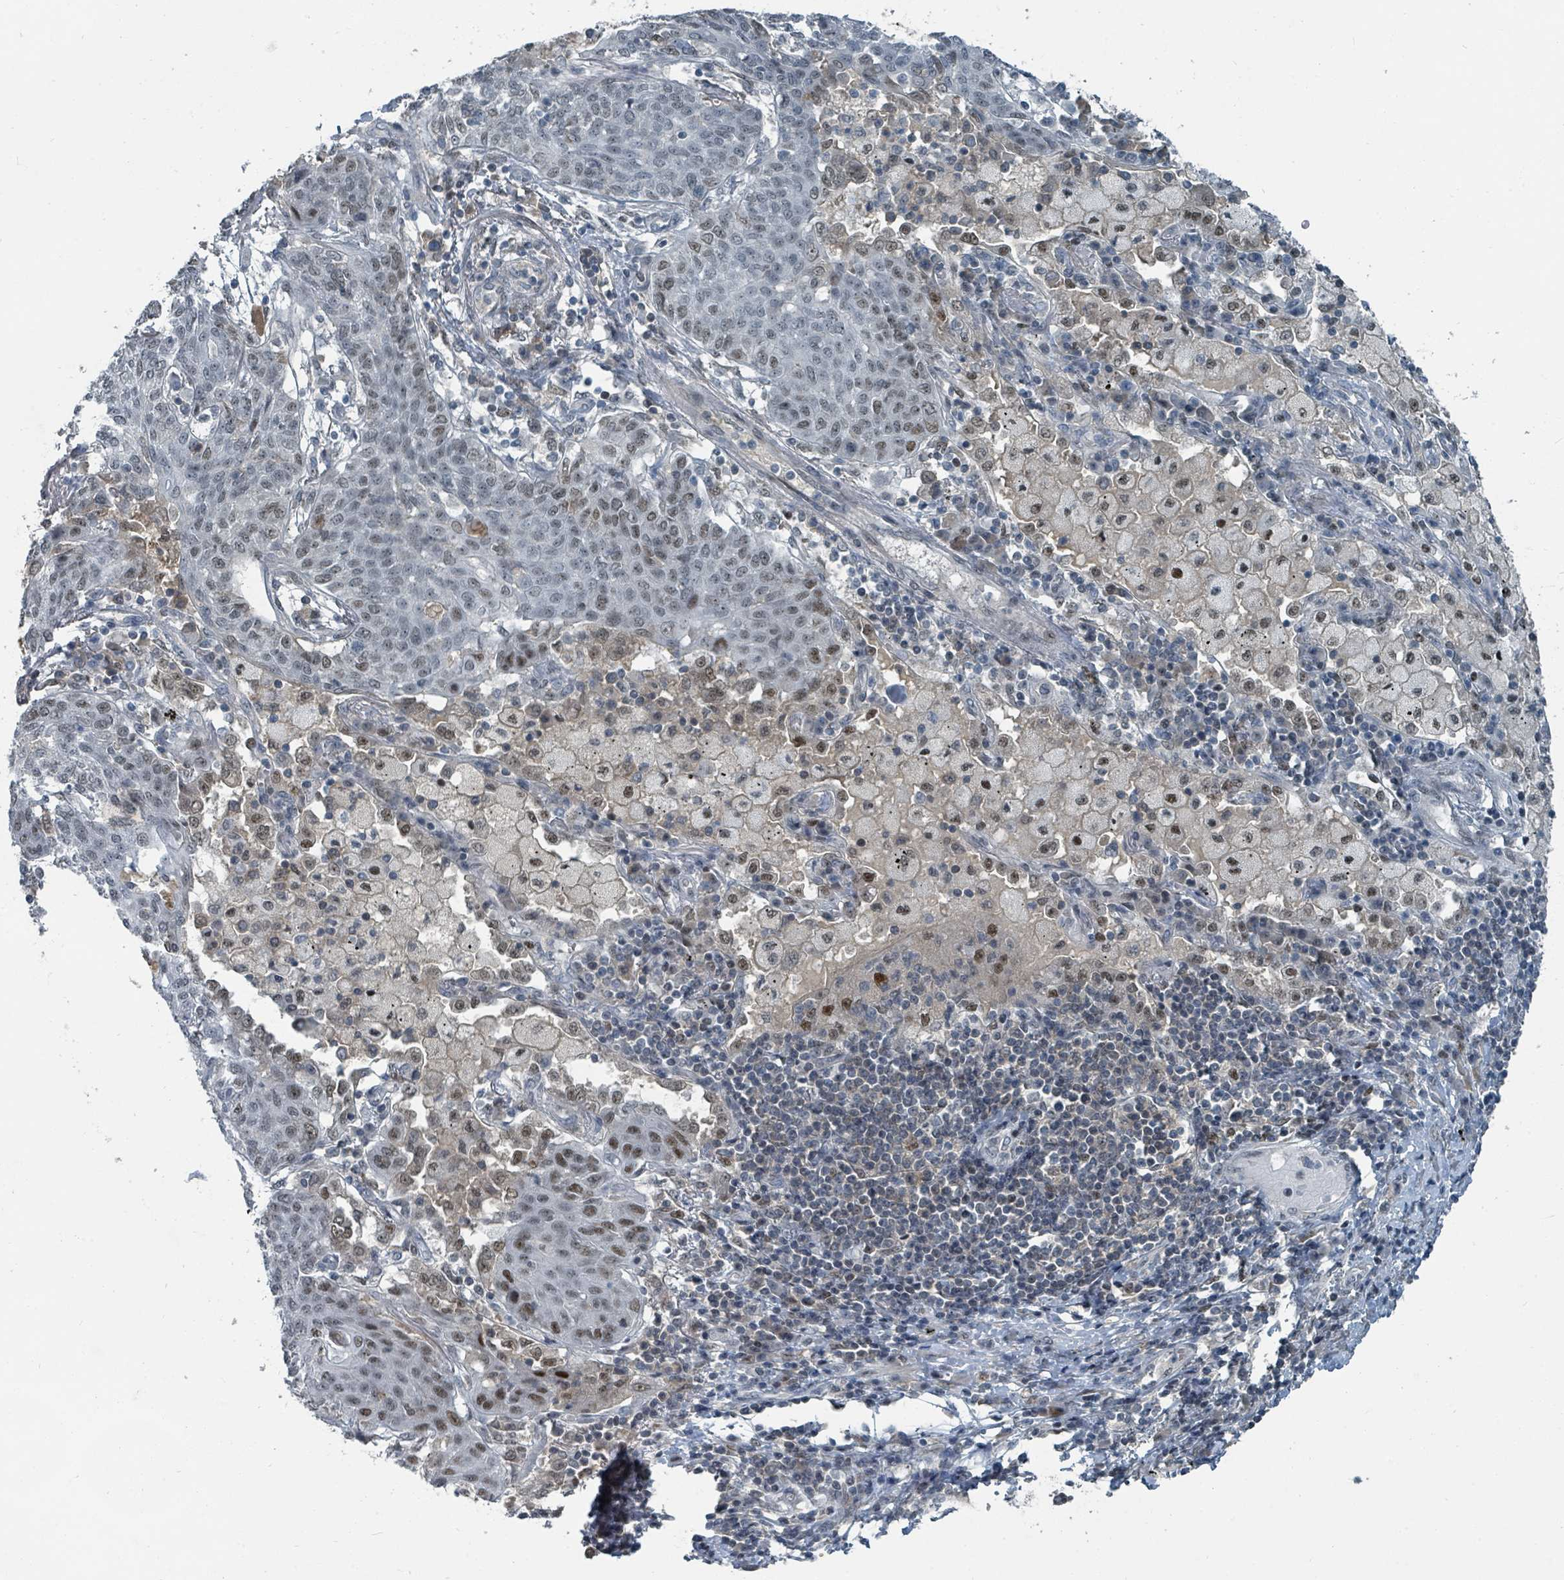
{"staining": {"intensity": "moderate", "quantity": "<25%", "location": "nuclear"}, "tissue": "lung cancer", "cell_type": "Tumor cells", "image_type": "cancer", "snomed": [{"axis": "morphology", "description": "Squamous cell carcinoma, NOS"}, {"axis": "topography", "description": "Lung"}], "caption": "Human lung squamous cell carcinoma stained with a protein marker reveals moderate staining in tumor cells.", "gene": "UCK1", "patient": {"sex": "female", "age": 70}}